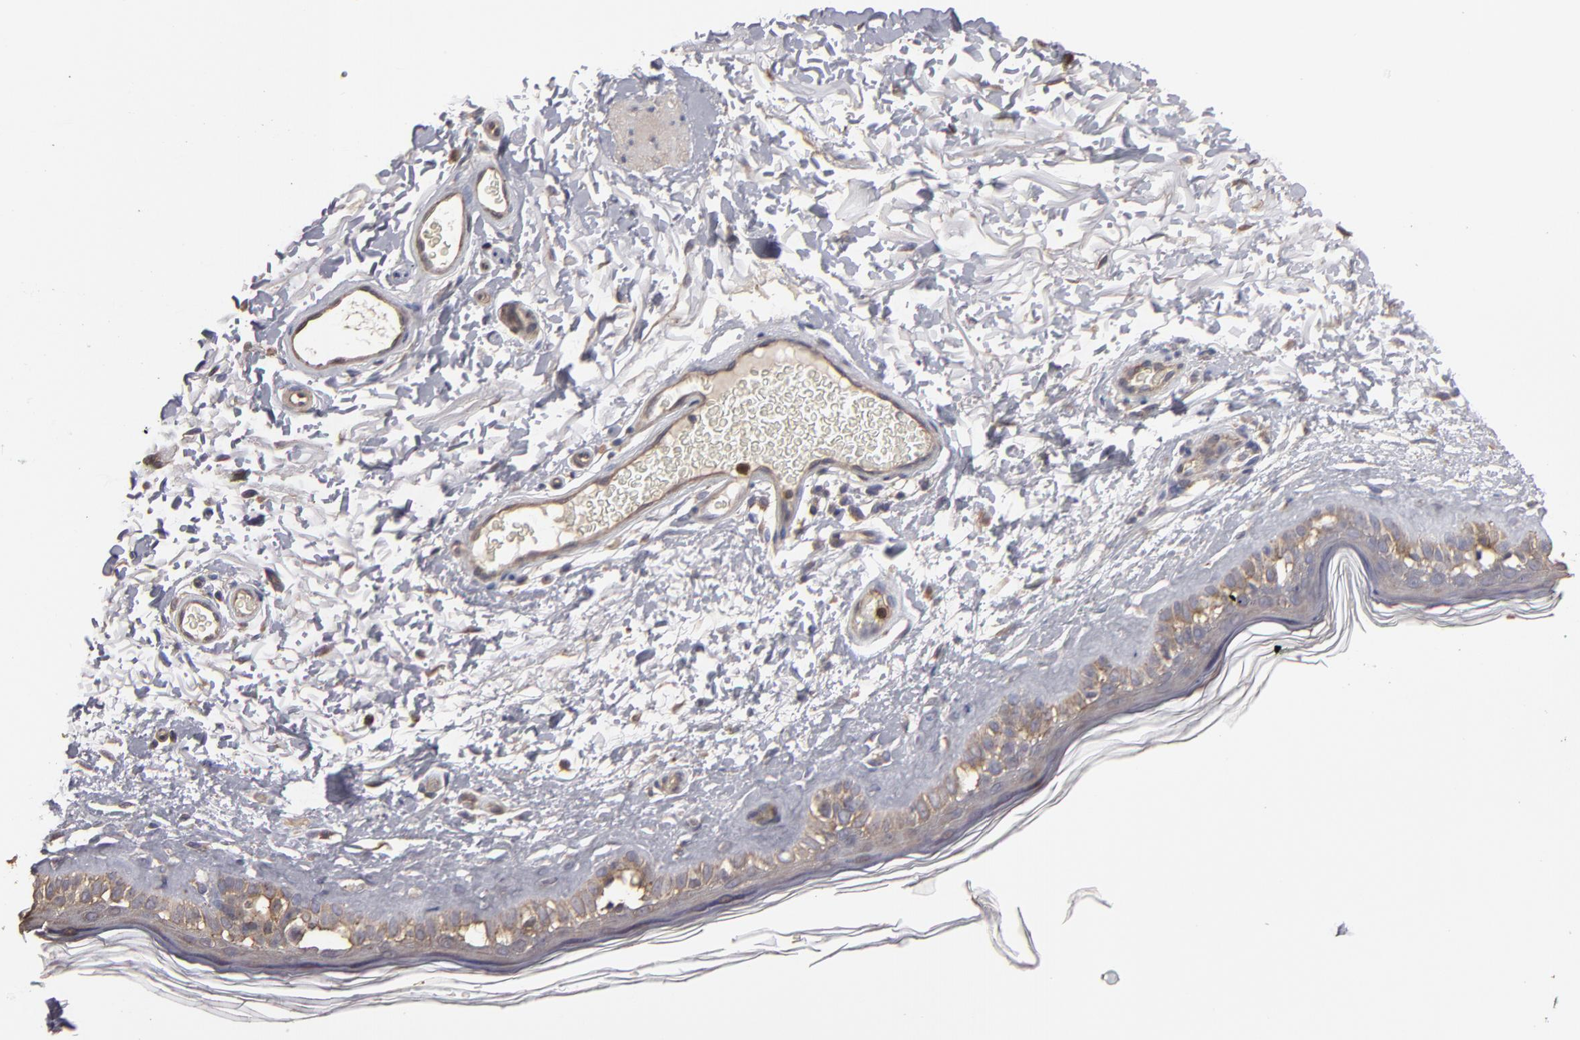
{"staining": {"intensity": "negative", "quantity": "none", "location": "none"}, "tissue": "skin", "cell_type": "Fibroblasts", "image_type": "normal", "snomed": [{"axis": "morphology", "description": "Normal tissue, NOS"}, {"axis": "topography", "description": "Skin"}], "caption": "Immunohistochemistry (IHC) photomicrograph of unremarkable skin stained for a protein (brown), which shows no positivity in fibroblasts.", "gene": "RO60", "patient": {"sex": "male", "age": 63}}